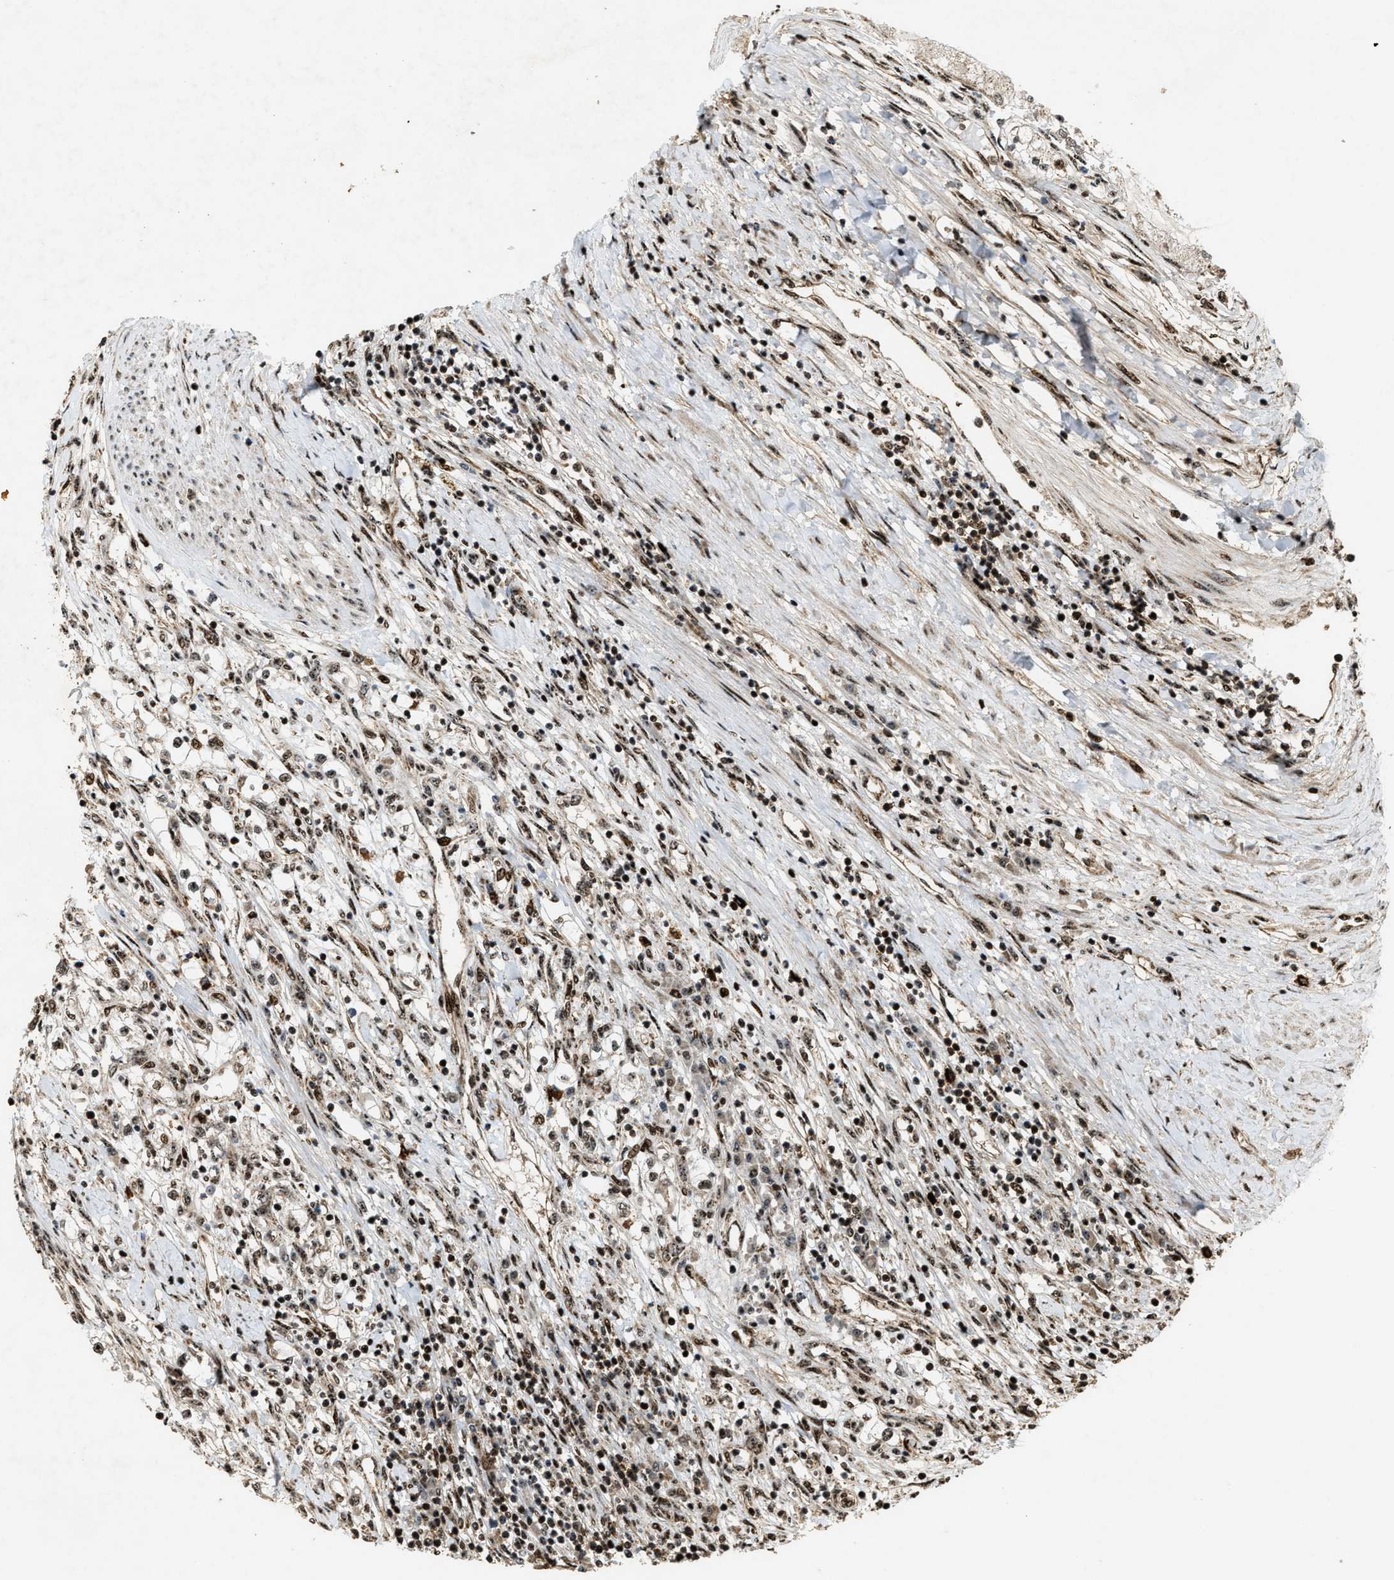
{"staining": {"intensity": "weak", "quantity": ">75%", "location": "cytoplasmic/membranous,nuclear"}, "tissue": "renal cancer", "cell_type": "Tumor cells", "image_type": "cancer", "snomed": [{"axis": "morphology", "description": "Adenocarcinoma, NOS"}, {"axis": "topography", "description": "Kidney"}], "caption": "Immunohistochemical staining of adenocarcinoma (renal) demonstrates weak cytoplasmic/membranous and nuclear protein expression in about >75% of tumor cells.", "gene": "ZNF687", "patient": {"sex": "male", "age": 68}}